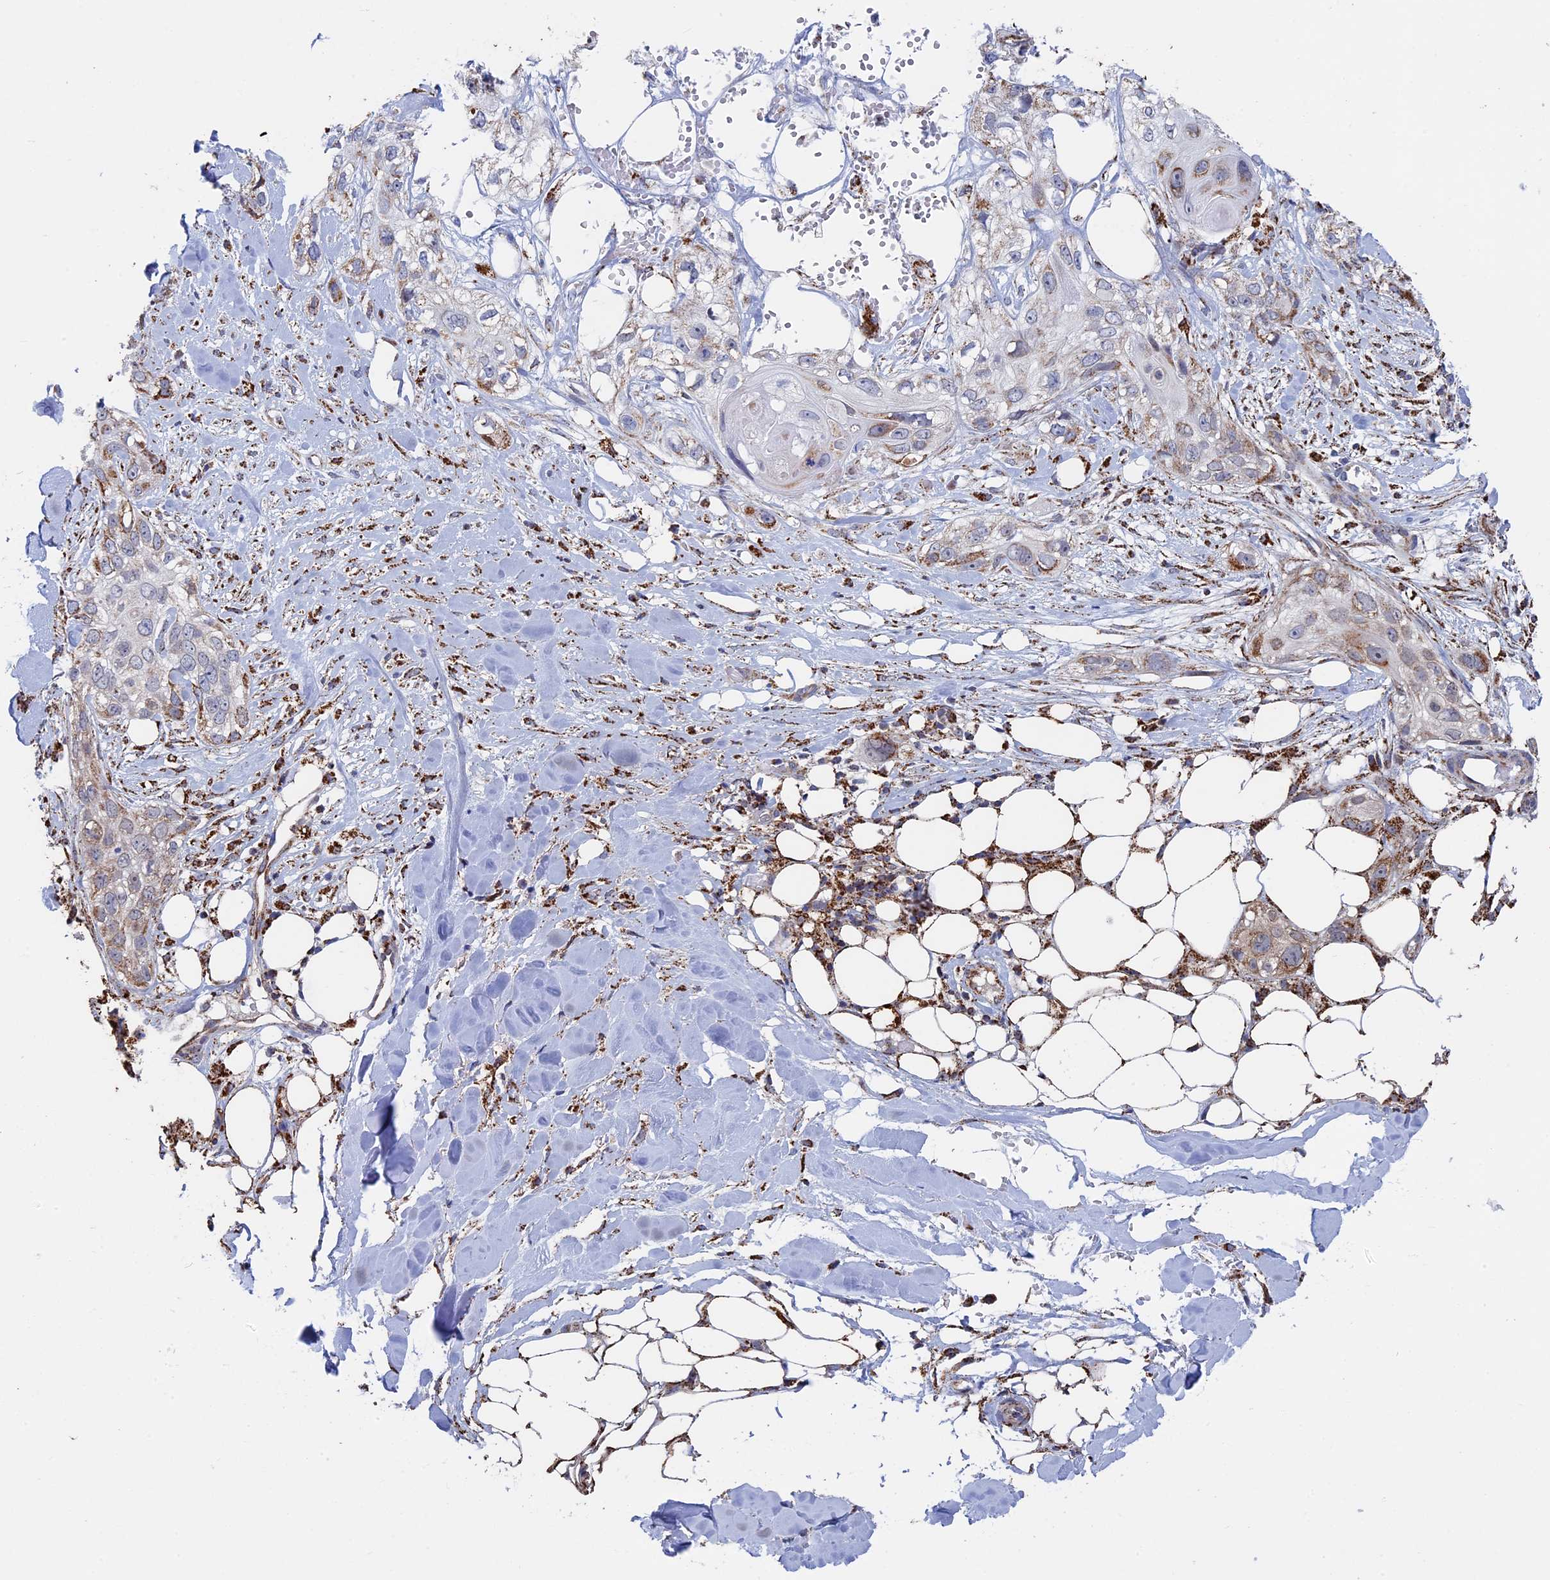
{"staining": {"intensity": "moderate", "quantity": "<25%", "location": "cytoplasmic/membranous"}, "tissue": "skin cancer", "cell_type": "Tumor cells", "image_type": "cancer", "snomed": [{"axis": "morphology", "description": "Normal tissue, NOS"}, {"axis": "morphology", "description": "Squamous cell carcinoma, NOS"}, {"axis": "topography", "description": "Skin"}], "caption": "A brown stain labels moderate cytoplasmic/membranous positivity of a protein in human skin cancer tumor cells.", "gene": "SEC24D", "patient": {"sex": "male", "age": 72}}